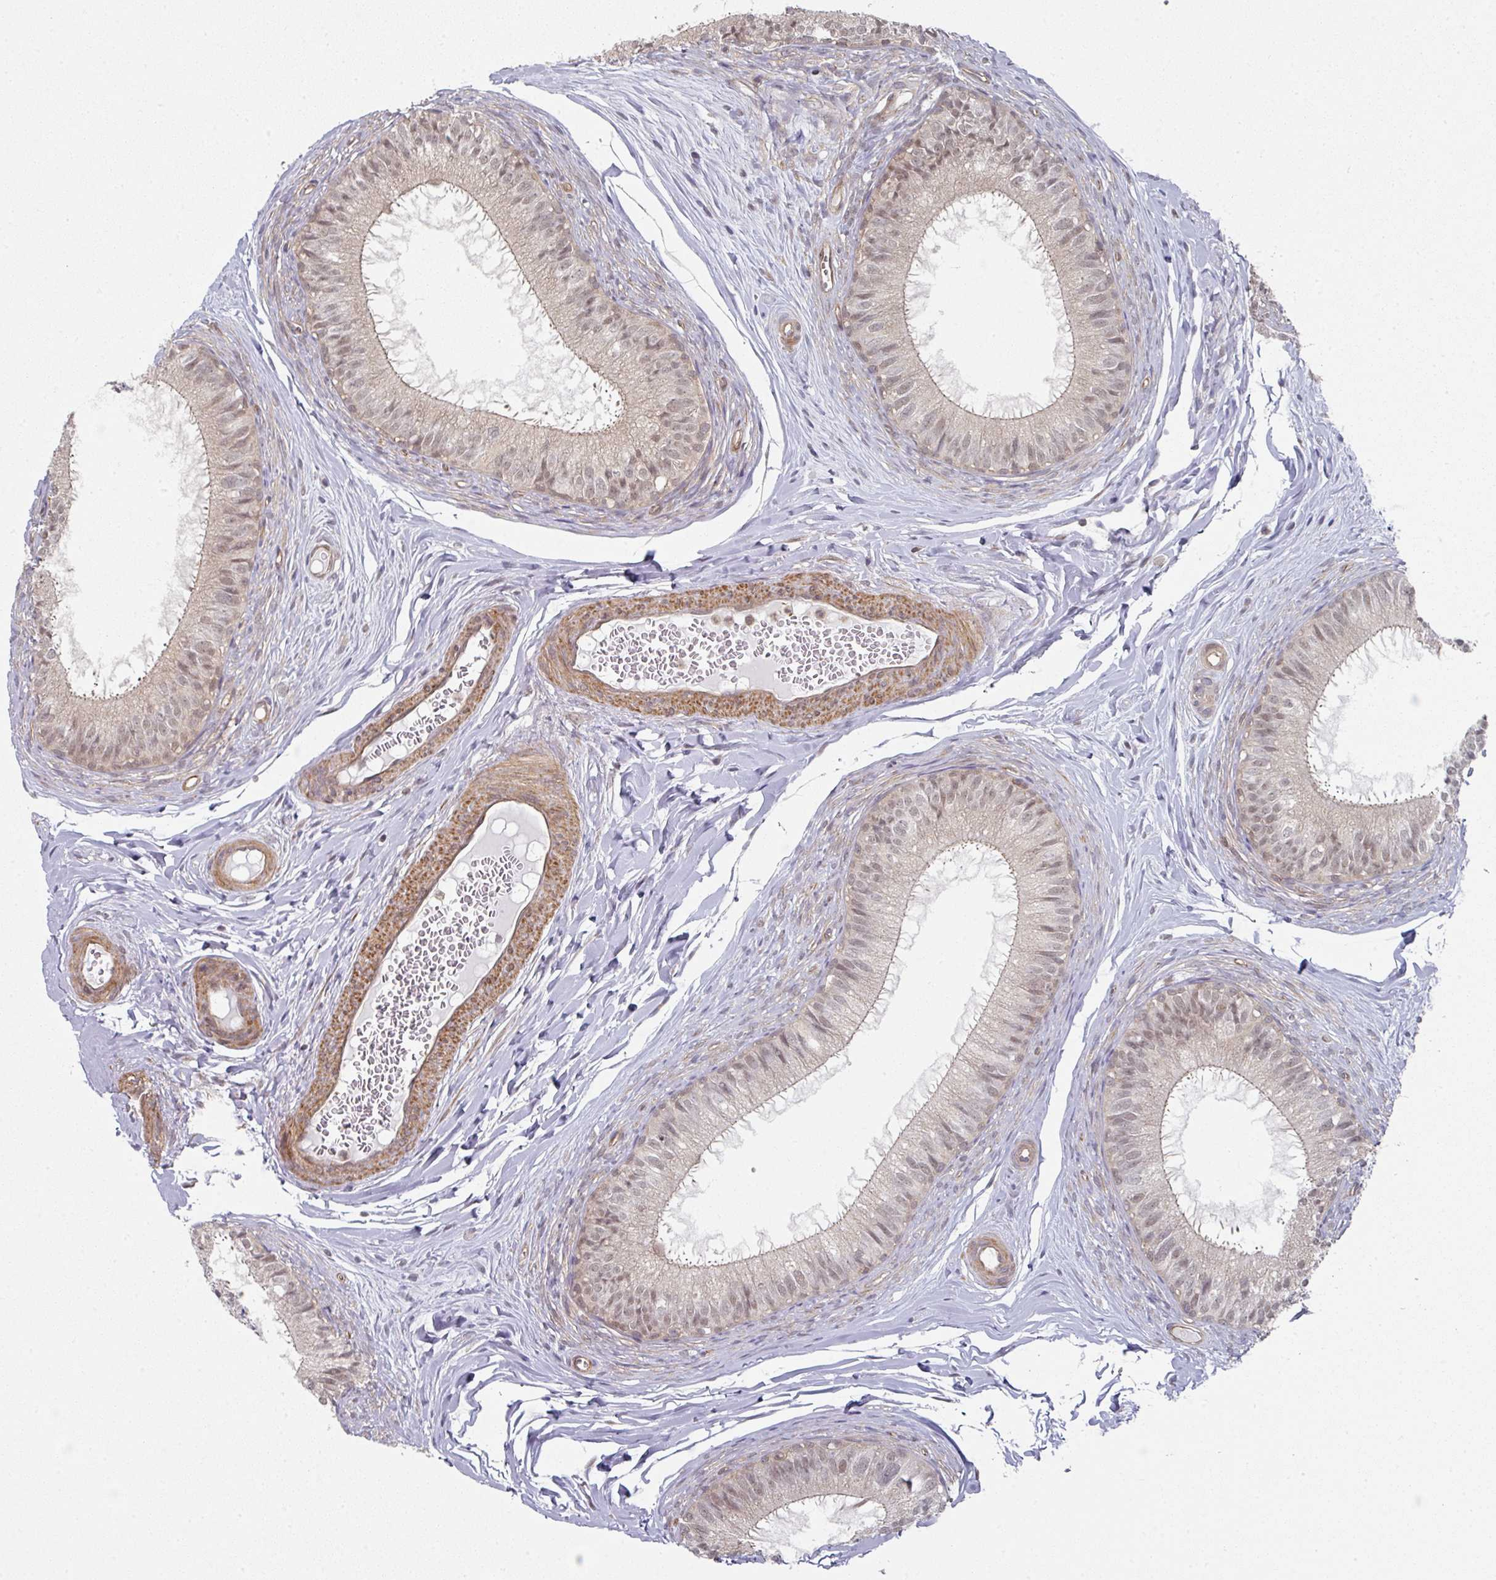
{"staining": {"intensity": "moderate", "quantity": "25%-75%", "location": "cytoplasmic/membranous,nuclear"}, "tissue": "epididymis", "cell_type": "Glandular cells", "image_type": "normal", "snomed": [{"axis": "morphology", "description": "Normal tissue, NOS"}, {"axis": "topography", "description": "Epididymis"}], "caption": "A histopathology image of human epididymis stained for a protein exhibits moderate cytoplasmic/membranous,nuclear brown staining in glandular cells.", "gene": "PSME3IP1", "patient": {"sex": "male", "age": 25}}